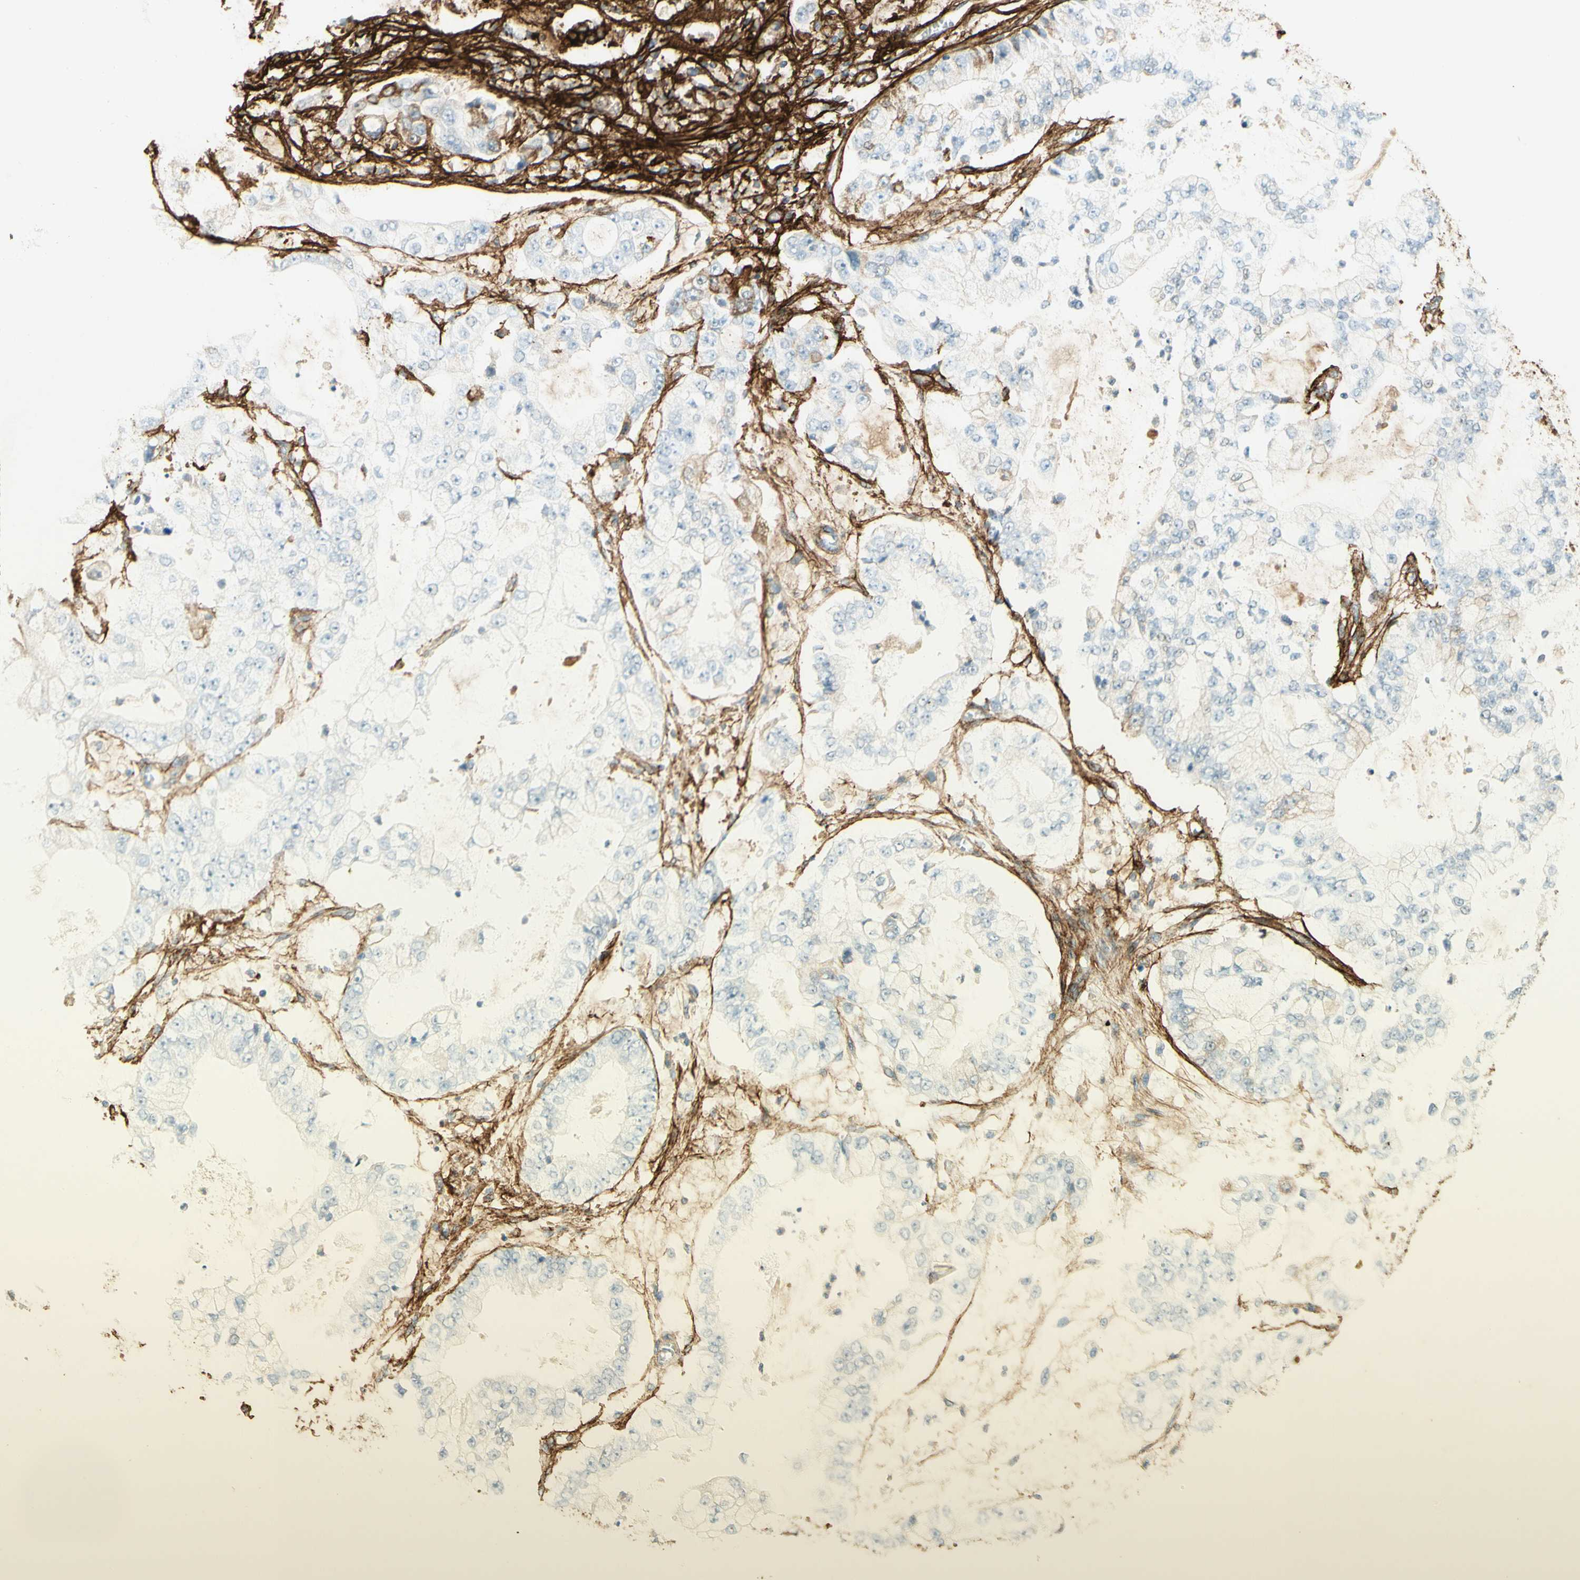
{"staining": {"intensity": "strong", "quantity": "<25%", "location": "cytoplasmic/membranous"}, "tissue": "stomach cancer", "cell_type": "Tumor cells", "image_type": "cancer", "snomed": [{"axis": "morphology", "description": "Adenocarcinoma, NOS"}, {"axis": "topography", "description": "Stomach"}], "caption": "This photomicrograph reveals stomach adenocarcinoma stained with immunohistochemistry (IHC) to label a protein in brown. The cytoplasmic/membranous of tumor cells show strong positivity for the protein. Nuclei are counter-stained blue.", "gene": "TNN", "patient": {"sex": "male", "age": 76}}